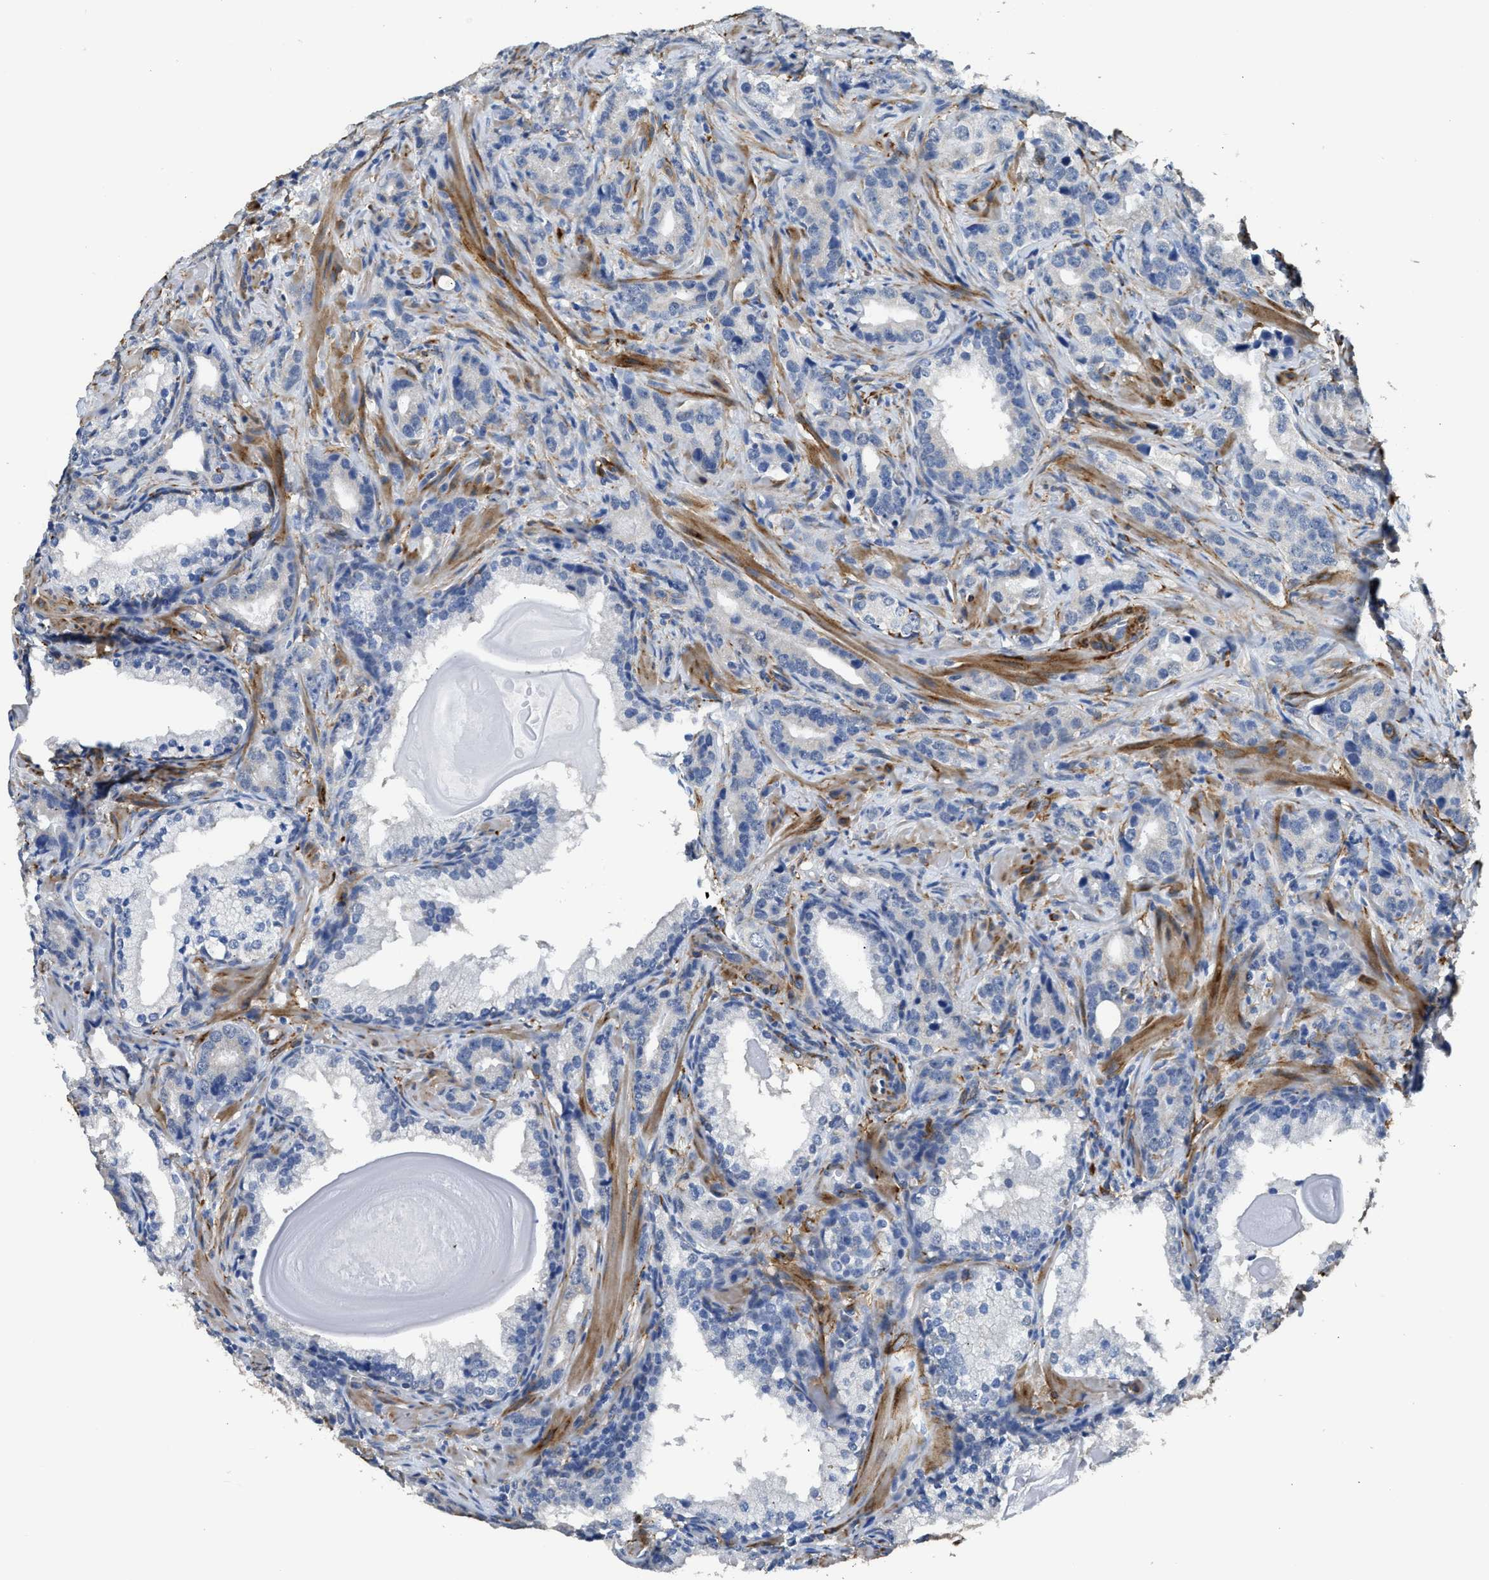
{"staining": {"intensity": "negative", "quantity": "none", "location": "none"}, "tissue": "prostate cancer", "cell_type": "Tumor cells", "image_type": "cancer", "snomed": [{"axis": "morphology", "description": "Adenocarcinoma, High grade"}, {"axis": "topography", "description": "Prostate"}], "caption": "There is no significant staining in tumor cells of prostate adenocarcinoma (high-grade).", "gene": "ZSWIM5", "patient": {"sex": "male", "age": 63}}